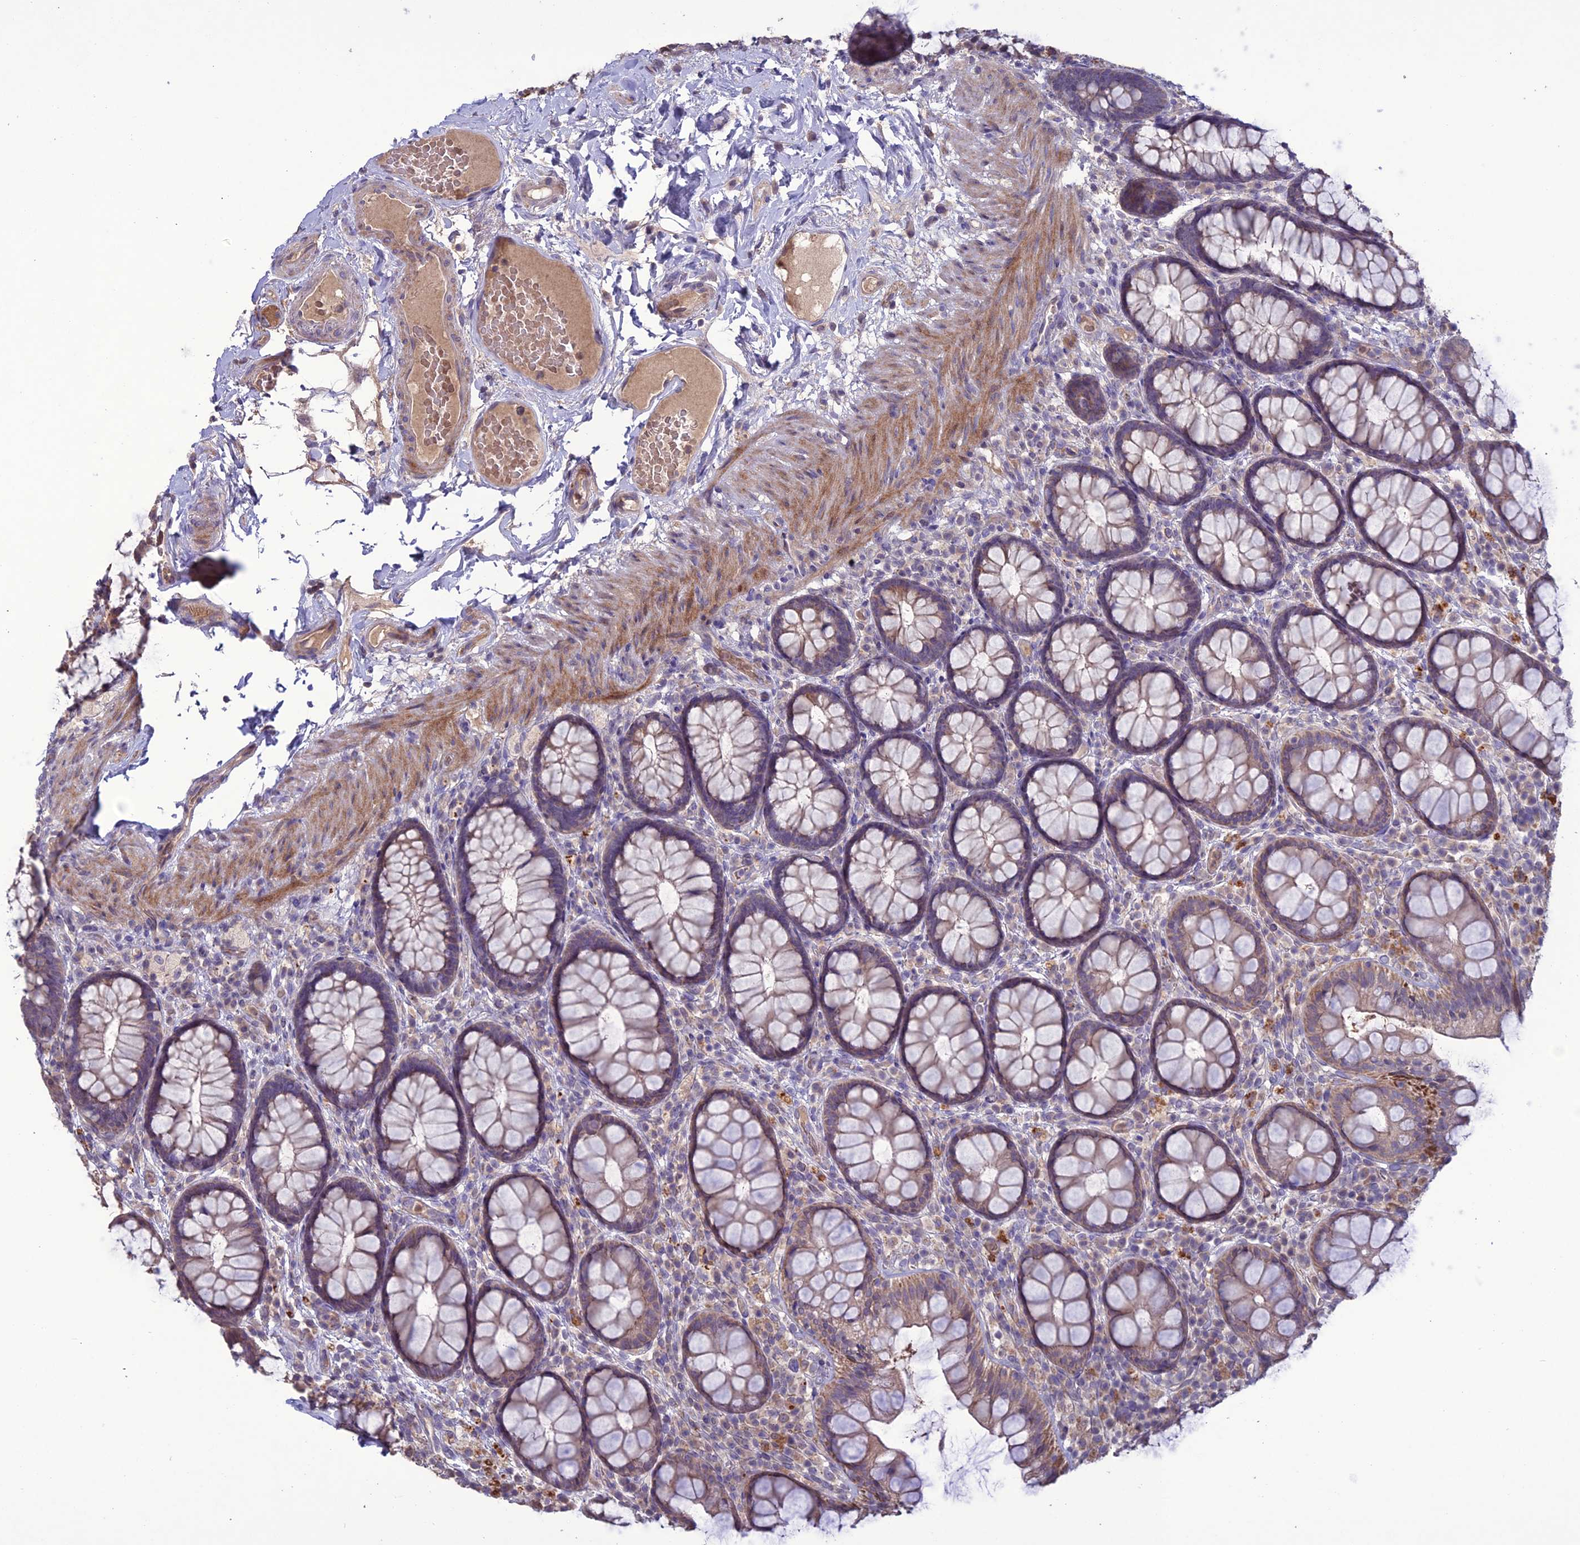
{"staining": {"intensity": "weak", "quantity": ">75%", "location": "cytoplasmic/membranous"}, "tissue": "rectum", "cell_type": "Glandular cells", "image_type": "normal", "snomed": [{"axis": "morphology", "description": "Normal tissue, NOS"}, {"axis": "topography", "description": "Rectum"}], "caption": "Brown immunohistochemical staining in unremarkable rectum exhibits weak cytoplasmic/membranous positivity in approximately >75% of glandular cells. The staining was performed using DAB to visualize the protein expression in brown, while the nuclei were stained in blue with hematoxylin (Magnification: 20x).", "gene": "C2orf76", "patient": {"sex": "male", "age": 83}}